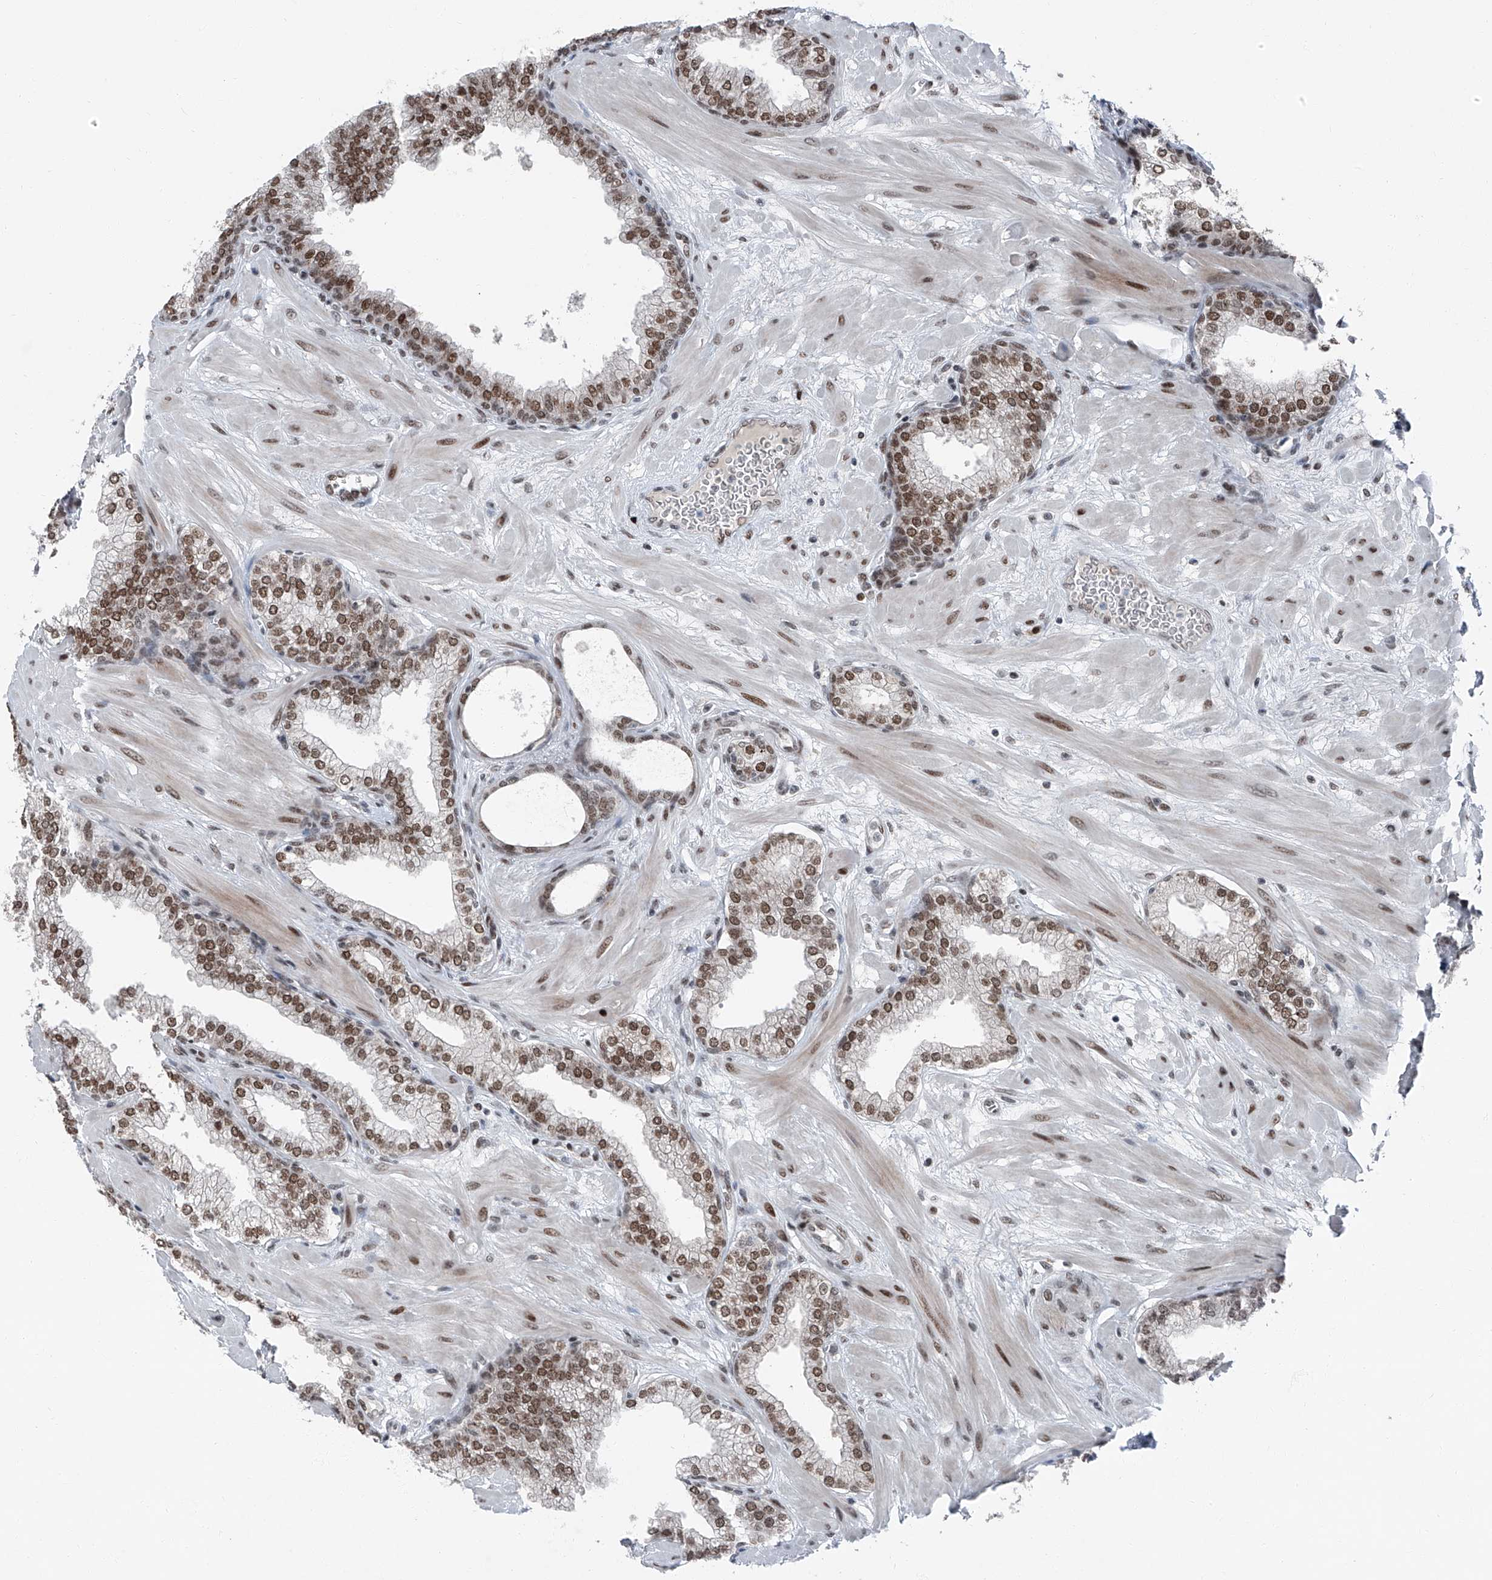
{"staining": {"intensity": "moderate", "quantity": ">75%", "location": "nuclear"}, "tissue": "prostate", "cell_type": "Glandular cells", "image_type": "normal", "snomed": [{"axis": "morphology", "description": "Normal tissue, NOS"}, {"axis": "morphology", "description": "Urothelial carcinoma, Low grade"}, {"axis": "topography", "description": "Urinary bladder"}, {"axis": "topography", "description": "Prostate"}], "caption": "A micrograph showing moderate nuclear staining in approximately >75% of glandular cells in benign prostate, as visualized by brown immunohistochemical staining.", "gene": "BMI1", "patient": {"sex": "male", "age": 60}}